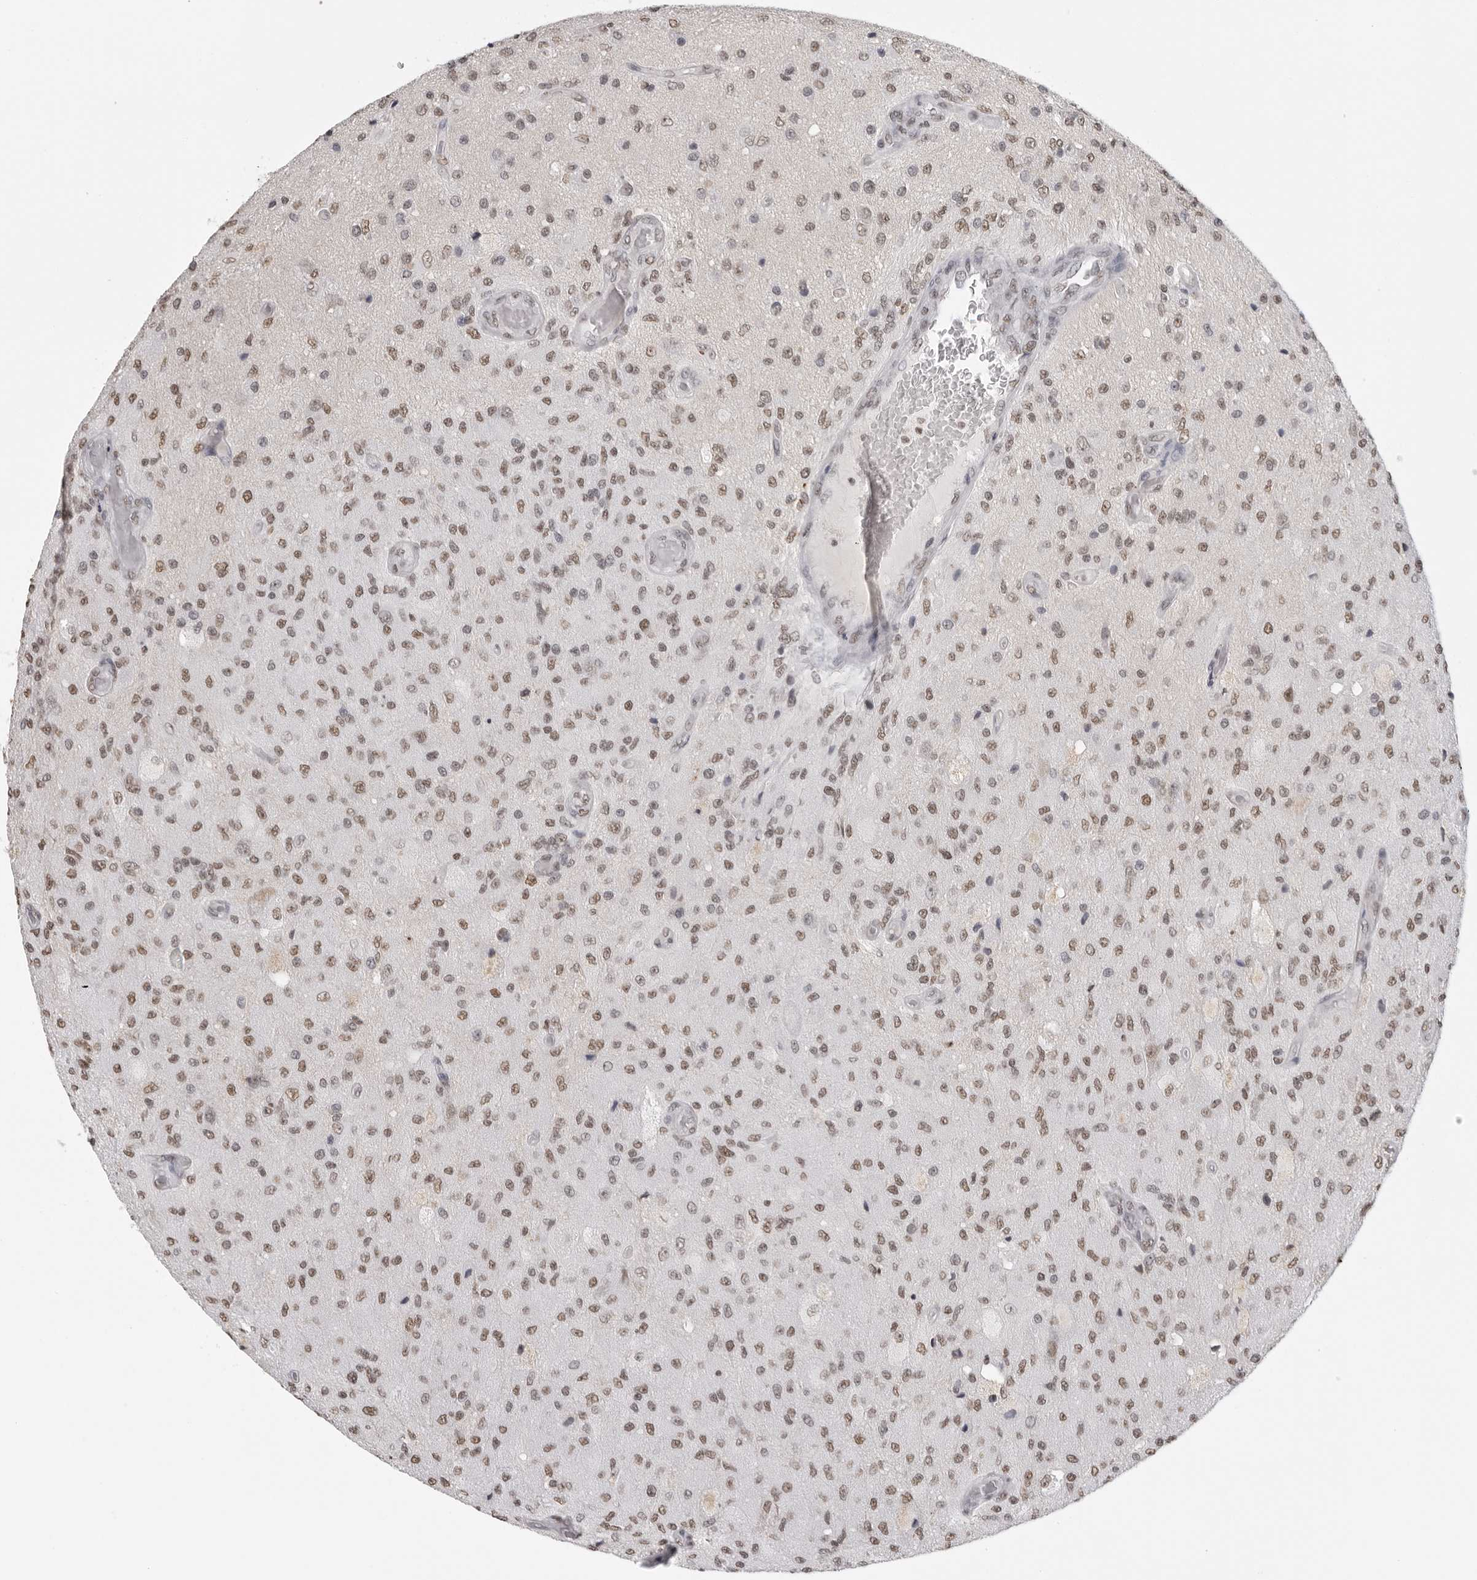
{"staining": {"intensity": "moderate", "quantity": ">75%", "location": "nuclear"}, "tissue": "glioma", "cell_type": "Tumor cells", "image_type": "cancer", "snomed": [{"axis": "morphology", "description": "Normal tissue, NOS"}, {"axis": "morphology", "description": "Glioma, malignant, High grade"}, {"axis": "topography", "description": "Cerebral cortex"}], "caption": "Human glioma stained for a protein (brown) shows moderate nuclear positive expression in about >75% of tumor cells.", "gene": "RPA2", "patient": {"sex": "male", "age": 77}}